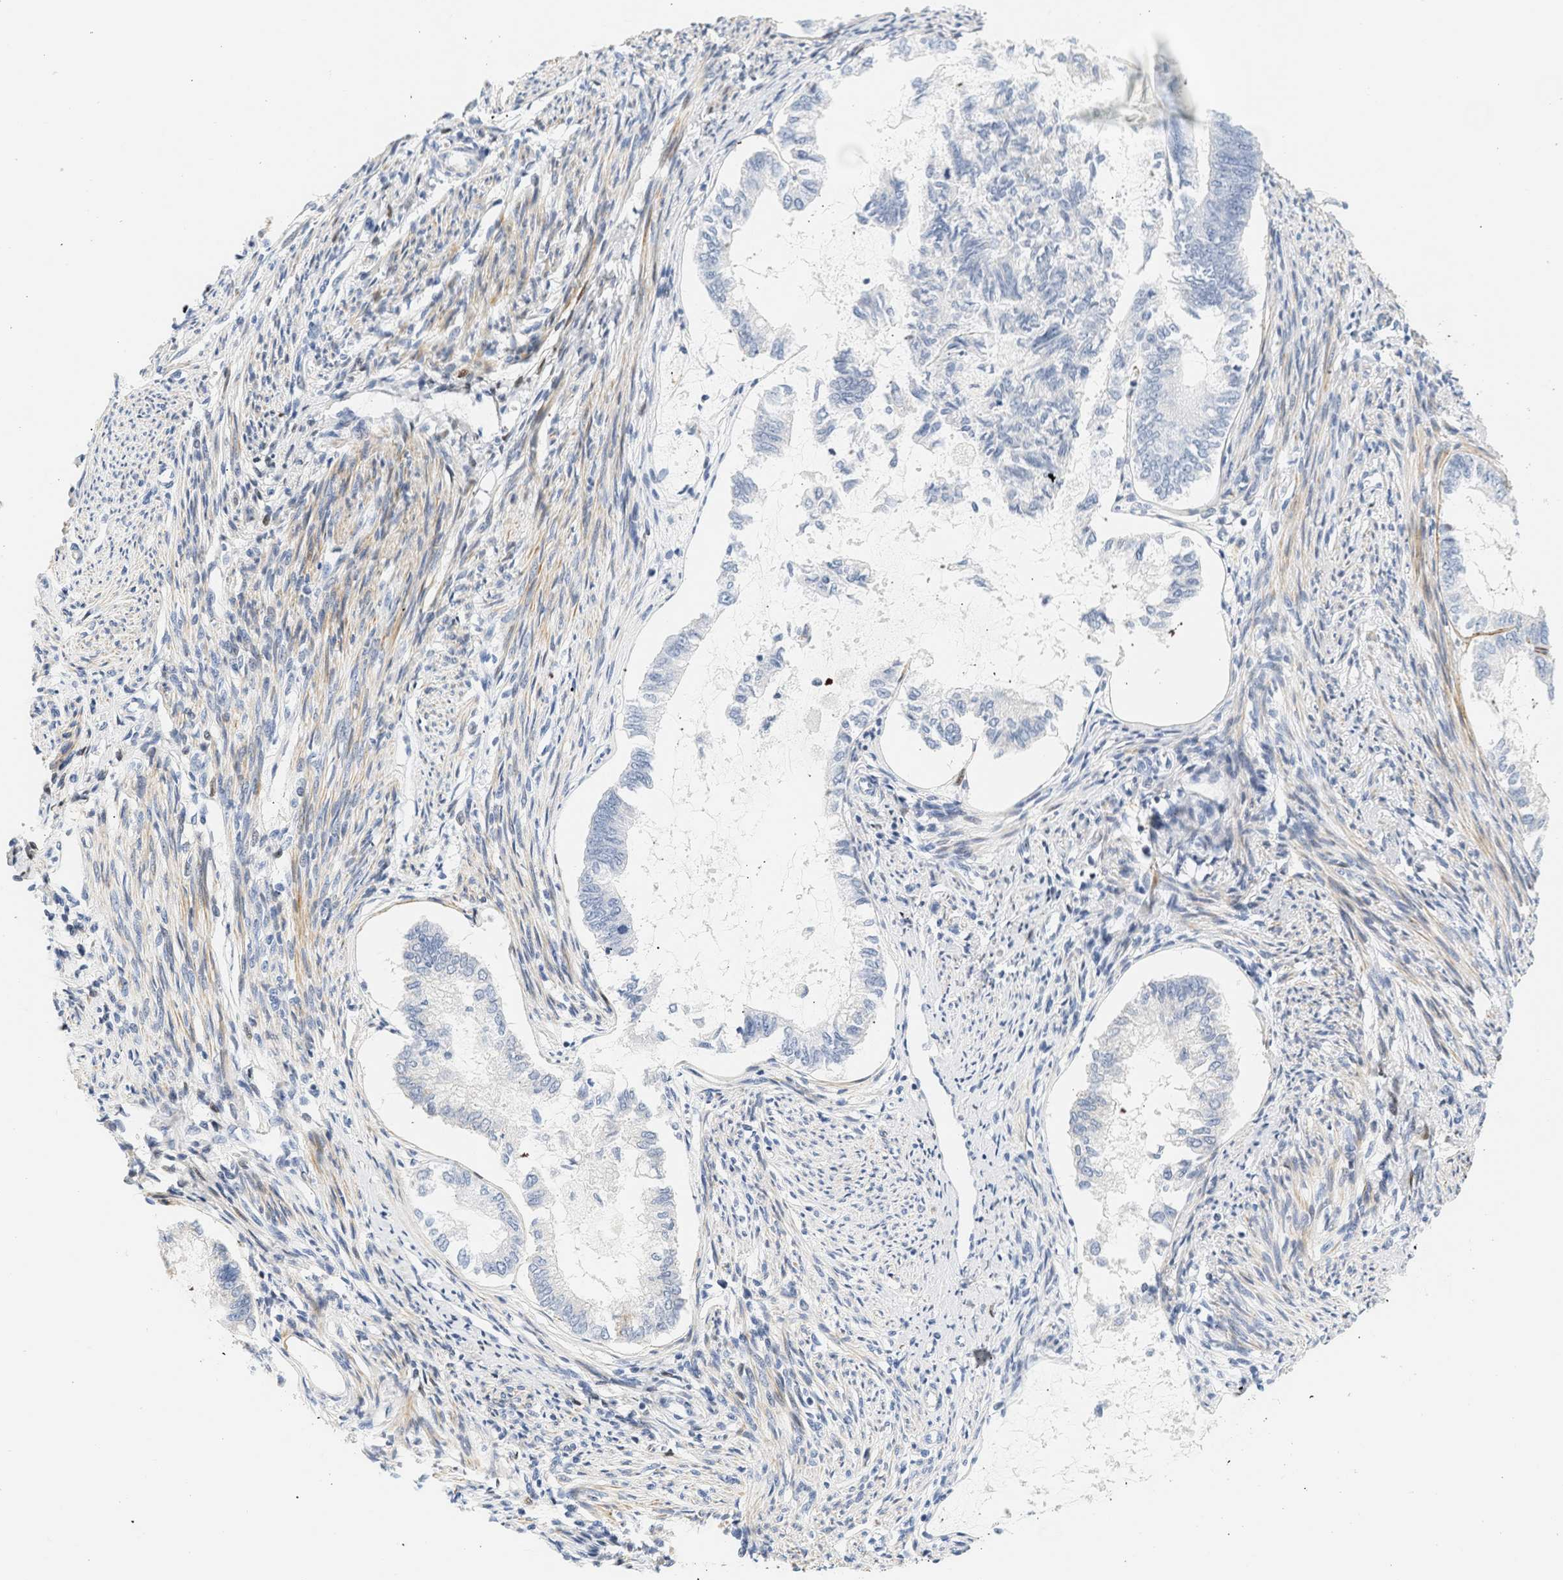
{"staining": {"intensity": "negative", "quantity": "none", "location": "none"}, "tissue": "endometrial cancer", "cell_type": "Tumor cells", "image_type": "cancer", "snomed": [{"axis": "morphology", "description": "Adenocarcinoma, NOS"}, {"axis": "topography", "description": "Endometrium"}], "caption": "An image of human adenocarcinoma (endometrial) is negative for staining in tumor cells.", "gene": "SLC30A7", "patient": {"sex": "female", "age": 86}}